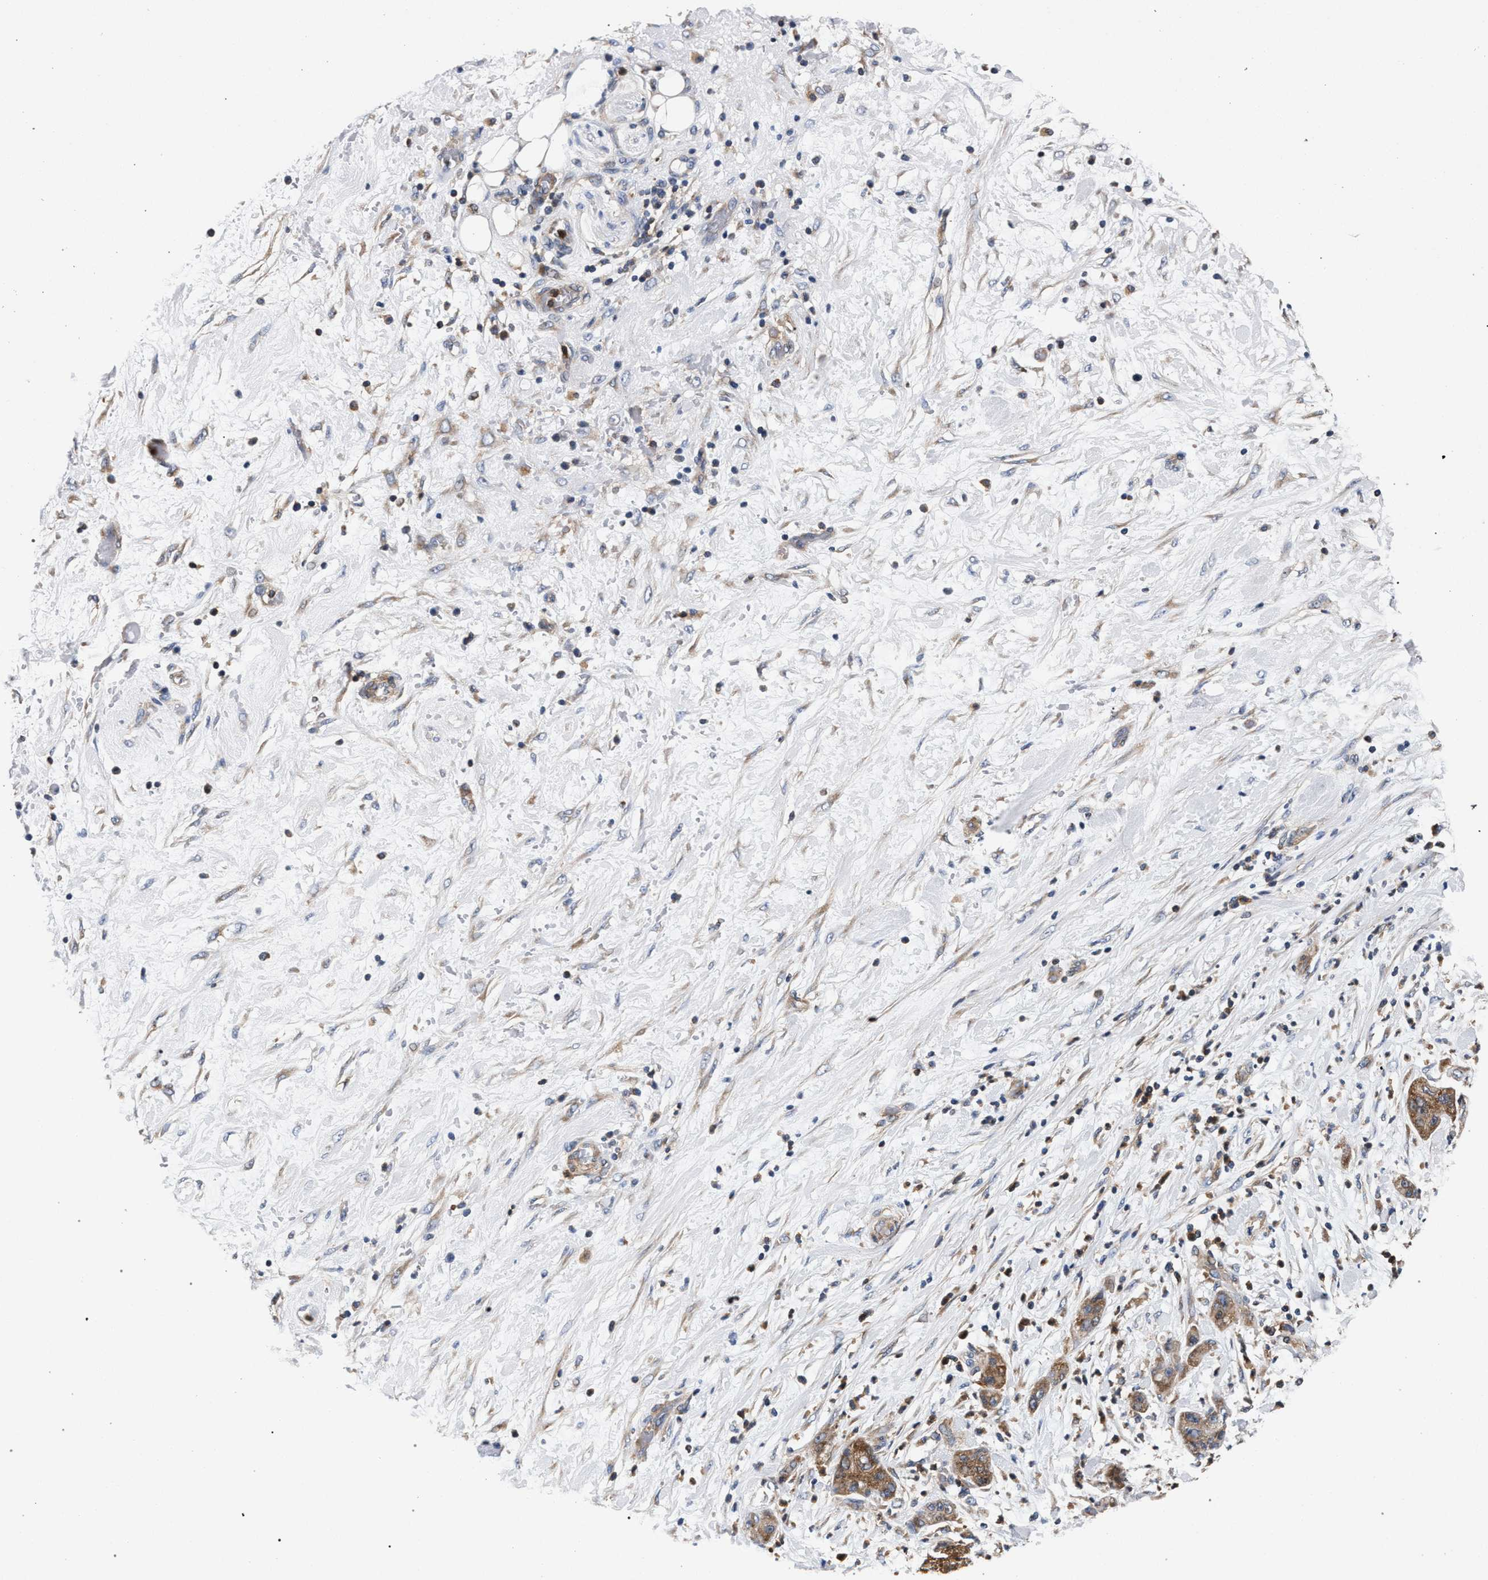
{"staining": {"intensity": "moderate", "quantity": ">75%", "location": "cytoplasmic/membranous"}, "tissue": "pancreatic cancer", "cell_type": "Tumor cells", "image_type": "cancer", "snomed": [{"axis": "morphology", "description": "Adenocarcinoma, NOS"}, {"axis": "topography", "description": "Pancreas"}], "caption": "Immunohistochemical staining of pancreatic cancer (adenocarcinoma) shows medium levels of moderate cytoplasmic/membranous positivity in approximately >75% of tumor cells.", "gene": "LASP1", "patient": {"sex": "female", "age": 78}}